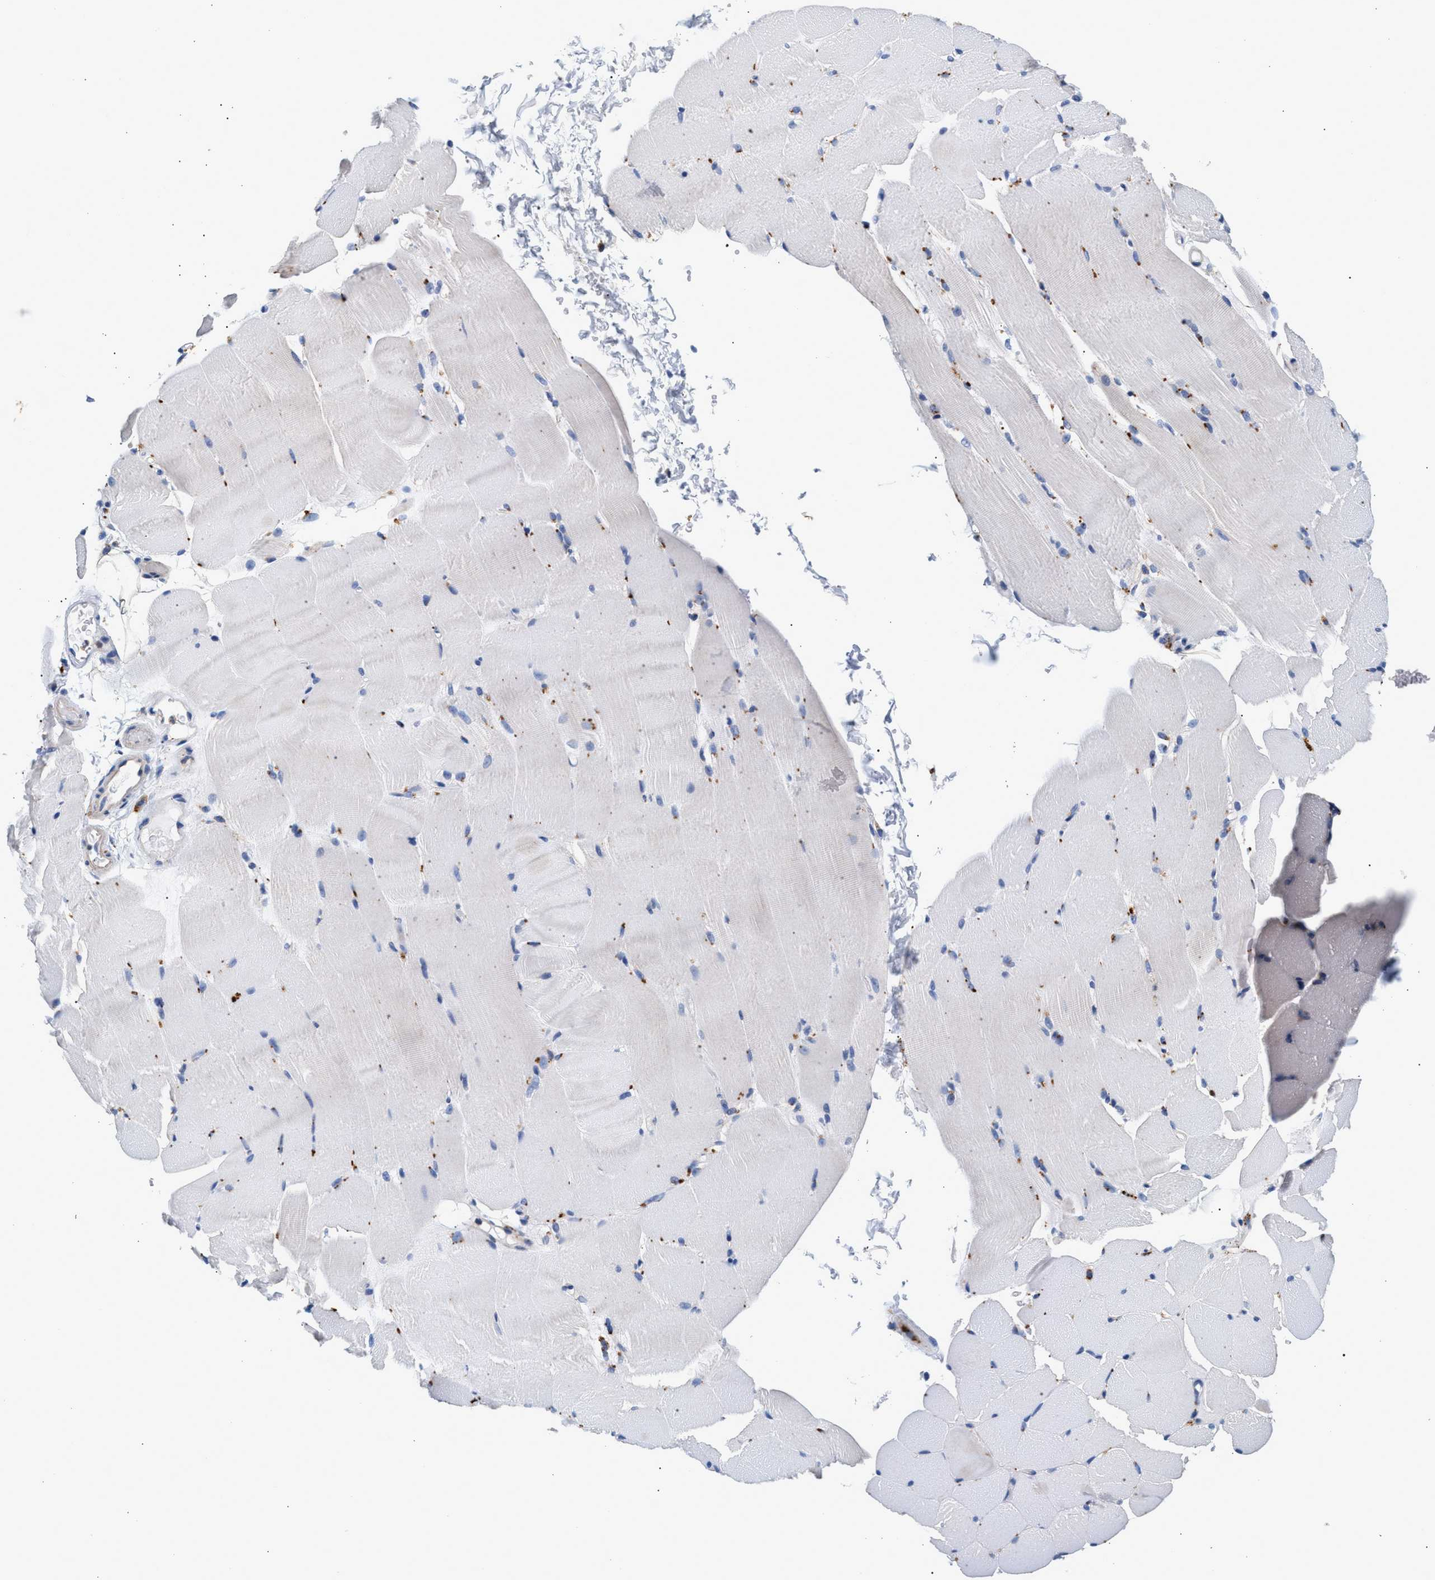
{"staining": {"intensity": "negative", "quantity": "none", "location": "none"}, "tissue": "skeletal muscle", "cell_type": "Myocytes", "image_type": "normal", "snomed": [{"axis": "morphology", "description": "Normal tissue, NOS"}, {"axis": "topography", "description": "Skeletal muscle"}, {"axis": "topography", "description": "Parathyroid gland"}], "caption": "This is an immunohistochemistry histopathology image of benign skeletal muscle. There is no expression in myocytes.", "gene": "GNAI3", "patient": {"sex": "female", "age": 37}}